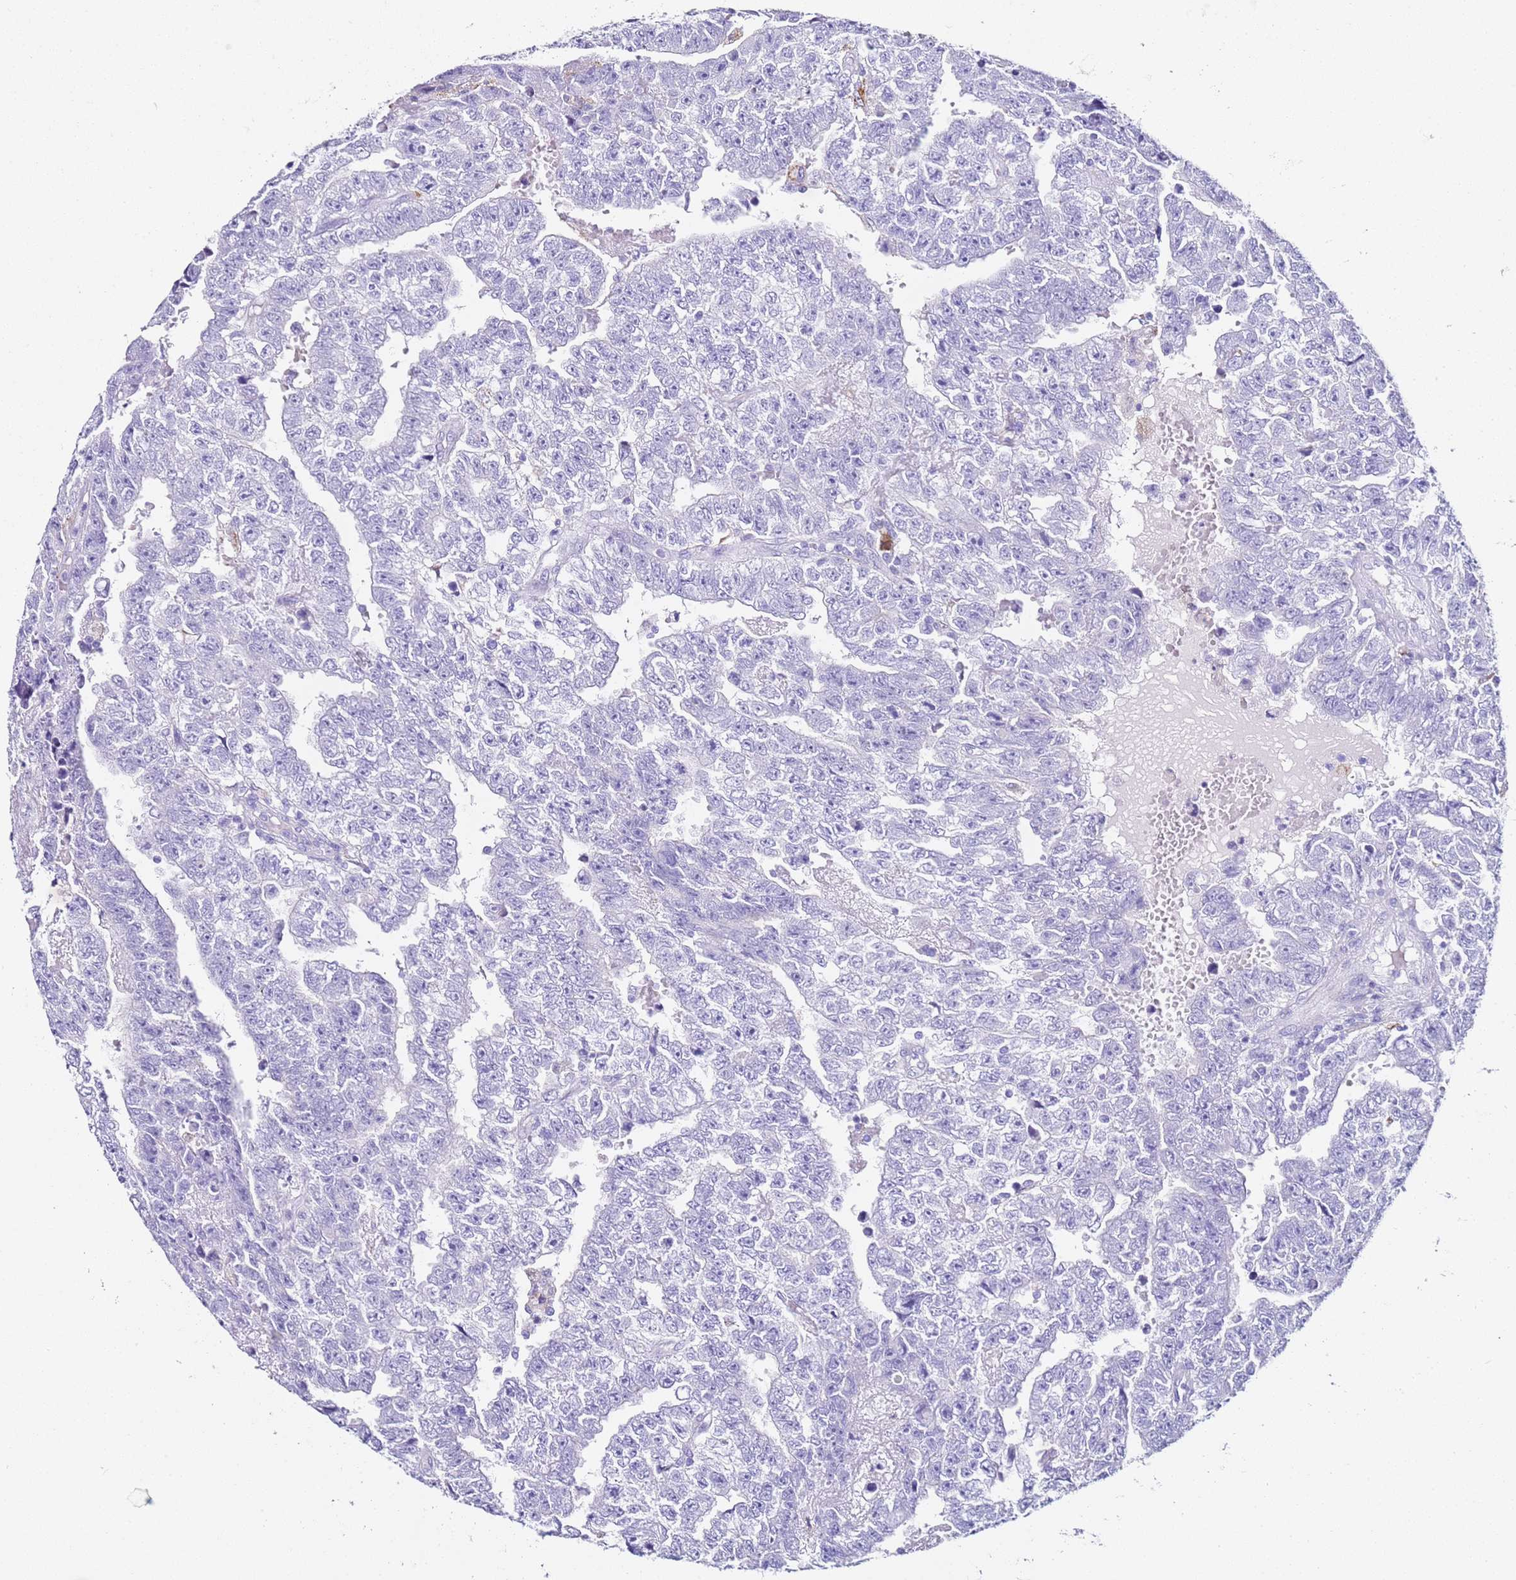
{"staining": {"intensity": "negative", "quantity": "none", "location": "none"}, "tissue": "testis cancer", "cell_type": "Tumor cells", "image_type": "cancer", "snomed": [{"axis": "morphology", "description": "Carcinoma, Embryonal, NOS"}, {"axis": "topography", "description": "Testis"}], "caption": "Tumor cells show no significant protein positivity in testis cancer (embryonal carcinoma). (Stains: DAB IHC with hematoxylin counter stain, Microscopy: brightfield microscopy at high magnification).", "gene": "PTBP2", "patient": {"sex": "male", "age": 25}}